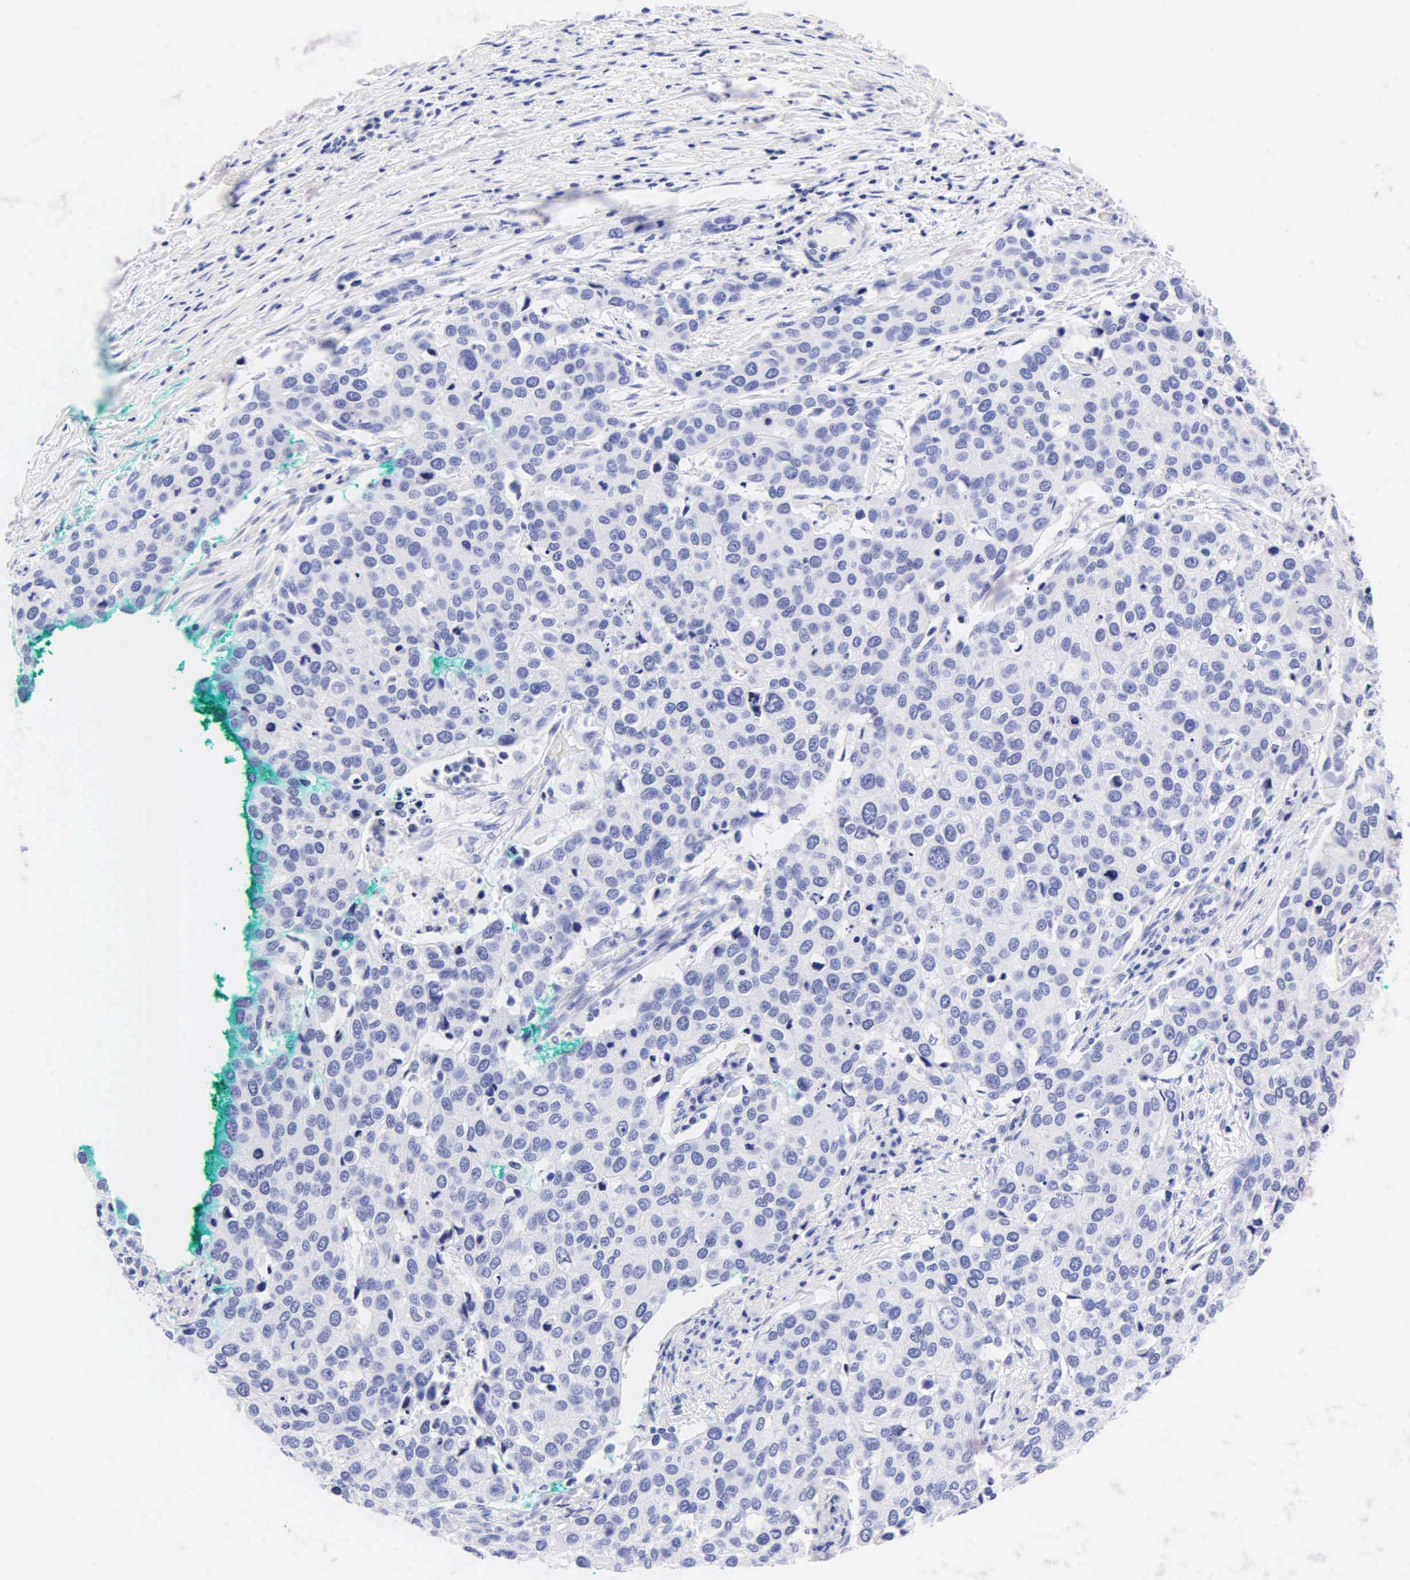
{"staining": {"intensity": "negative", "quantity": "none", "location": "none"}, "tissue": "cervical cancer", "cell_type": "Tumor cells", "image_type": "cancer", "snomed": [{"axis": "morphology", "description": "Squamous cell carcinoma, NOS"}, {"axis": "topography", "description": "Cervix"}], "caption": "Cervical cancer was stained to show a protein in brown. There is no significant positivity in tumor cells.", "gene": "KRT20", "patient": {"sex": "female", "age": 54}}